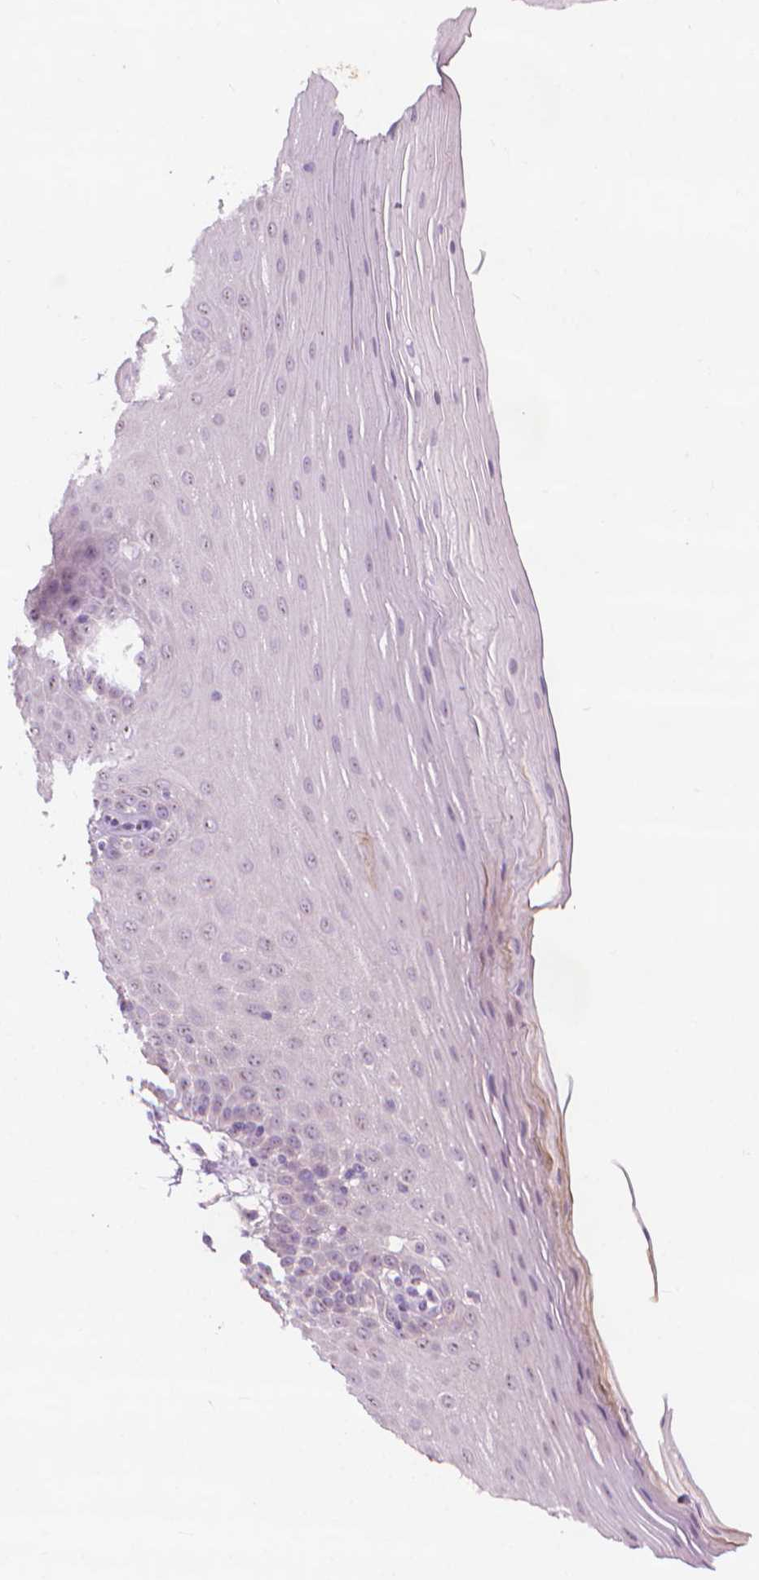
{"staining": {"intensity": "moderate", "quantity": "<25%", "location": "cytoplasmic/membranous"}, "tissue": "oral mucosa", "cell_type": "Squamous epithelial cells", "image_type": "normal", "snomed": [{"axis": "morphology", "description": "Normal tissue, NOS"}, {"axis": "morphology", "description": "Squamous cell carcinoma, NOS"}, {"axis": "topography", "description": "Oral tissue"}, {"axis": "topography", "description": "Tounge, NOS"}, {"axis": "topography", "description": "Head-Neck"}], "caption": "Immunohistochemical staining of unremarkable oral mucosa exhibits low levels of moderate cytoplasmic/membranous positivity in approximately <25% of squamous epithelial cells. (brown staining indicates protein expression, while blue staining denotes nuclei).", "gene": "GPRC5A", "patient": {"sex": "male", "age": 62}}